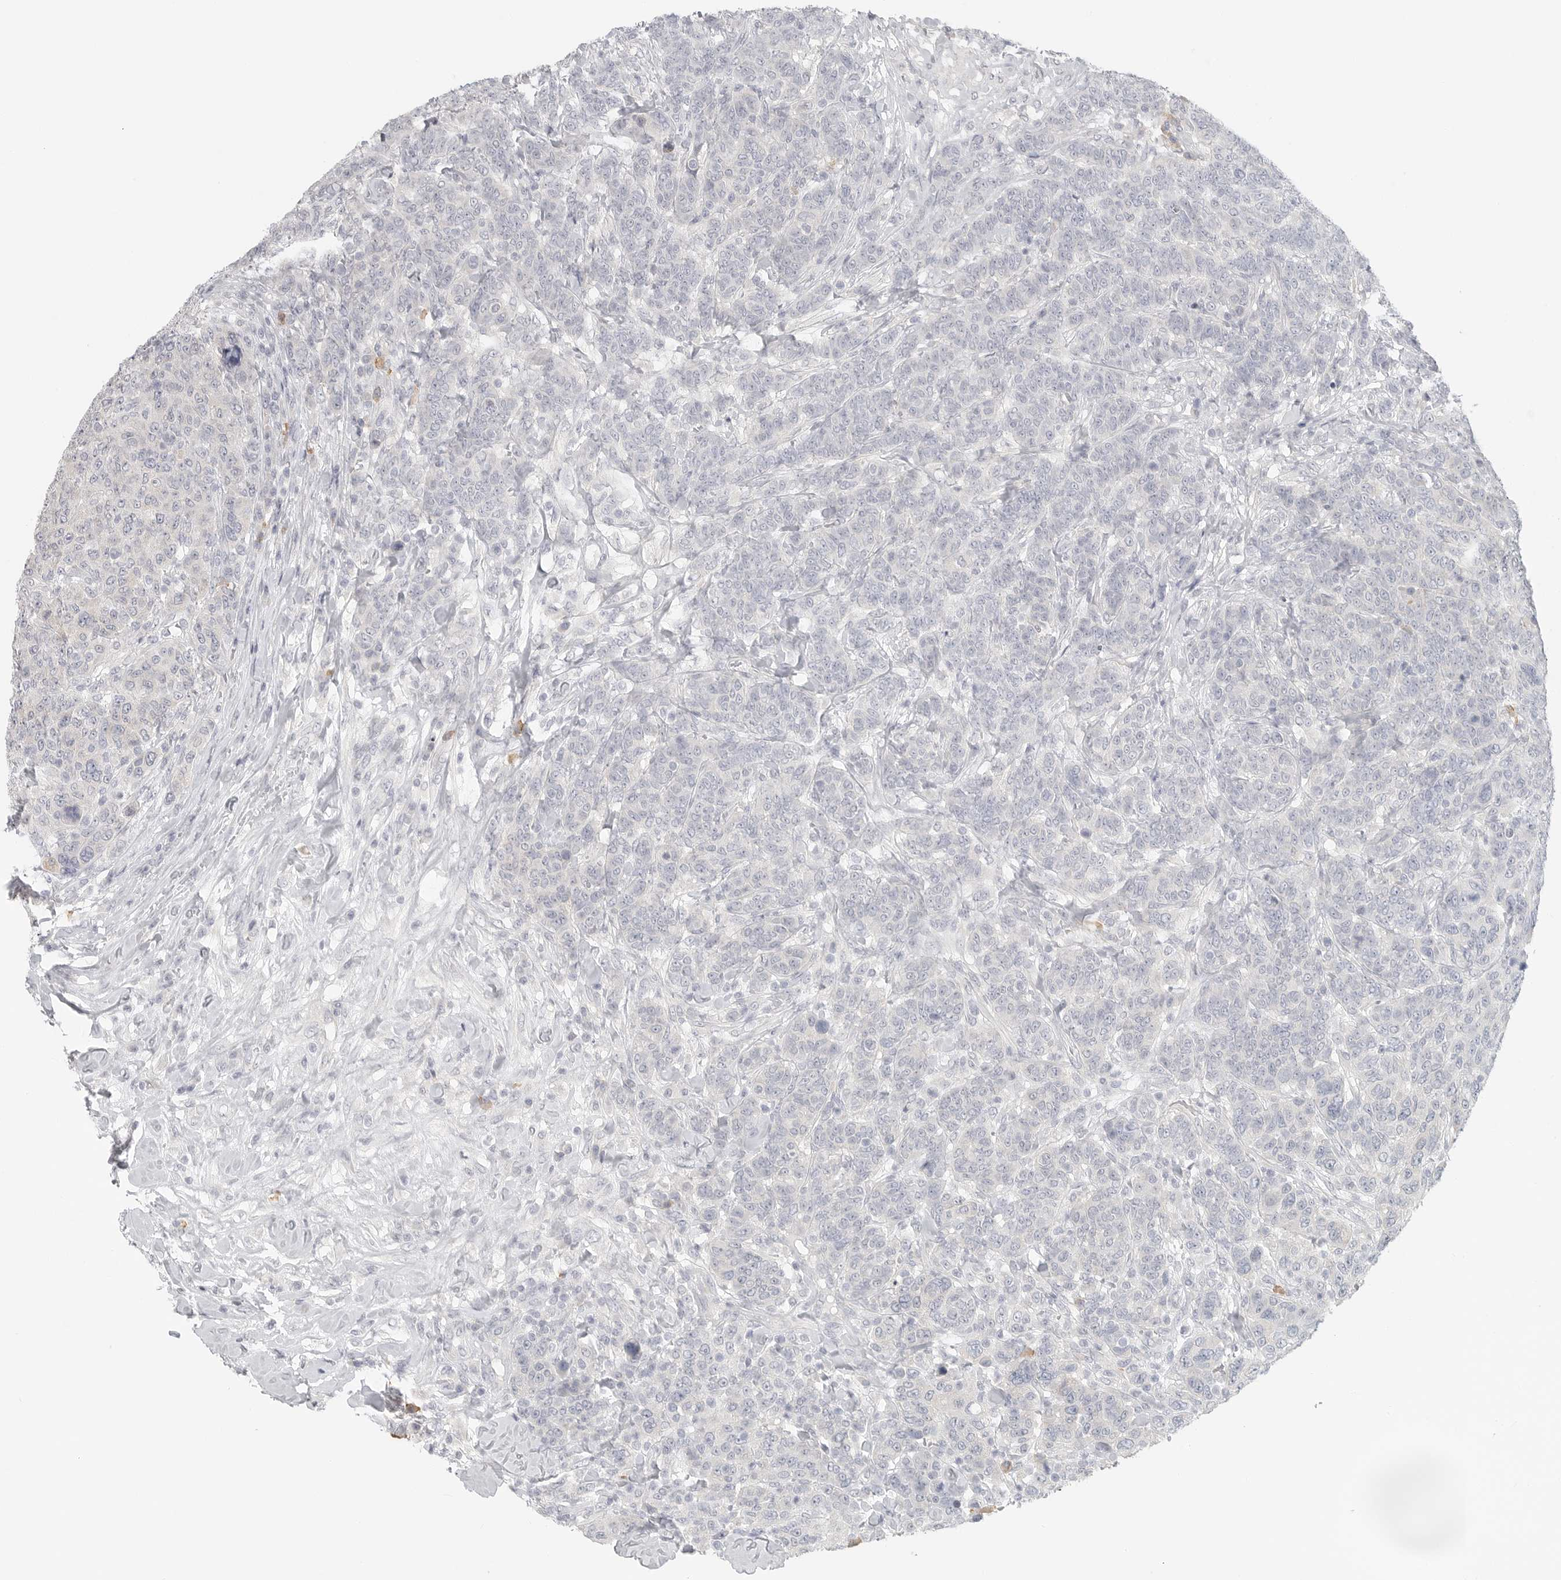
{"staining": {"intensity": "negative", "quantity": "none", "location": "none"}, "tissue": "breast cancer", "cell_type": "Tumor cells", "image_type": "cancer", "snomed": [{"axis": "morphology", "description": "Duct carcinoma"}, {"axis": "topography", "description": "Breast"}], "caption": "Invasive ductal carcinoma (breast) stained for a protein using IHC displays no positivity tumor cells.", "gene": "SLC25A36", "patient": {"sex": "female", "age": 37}}